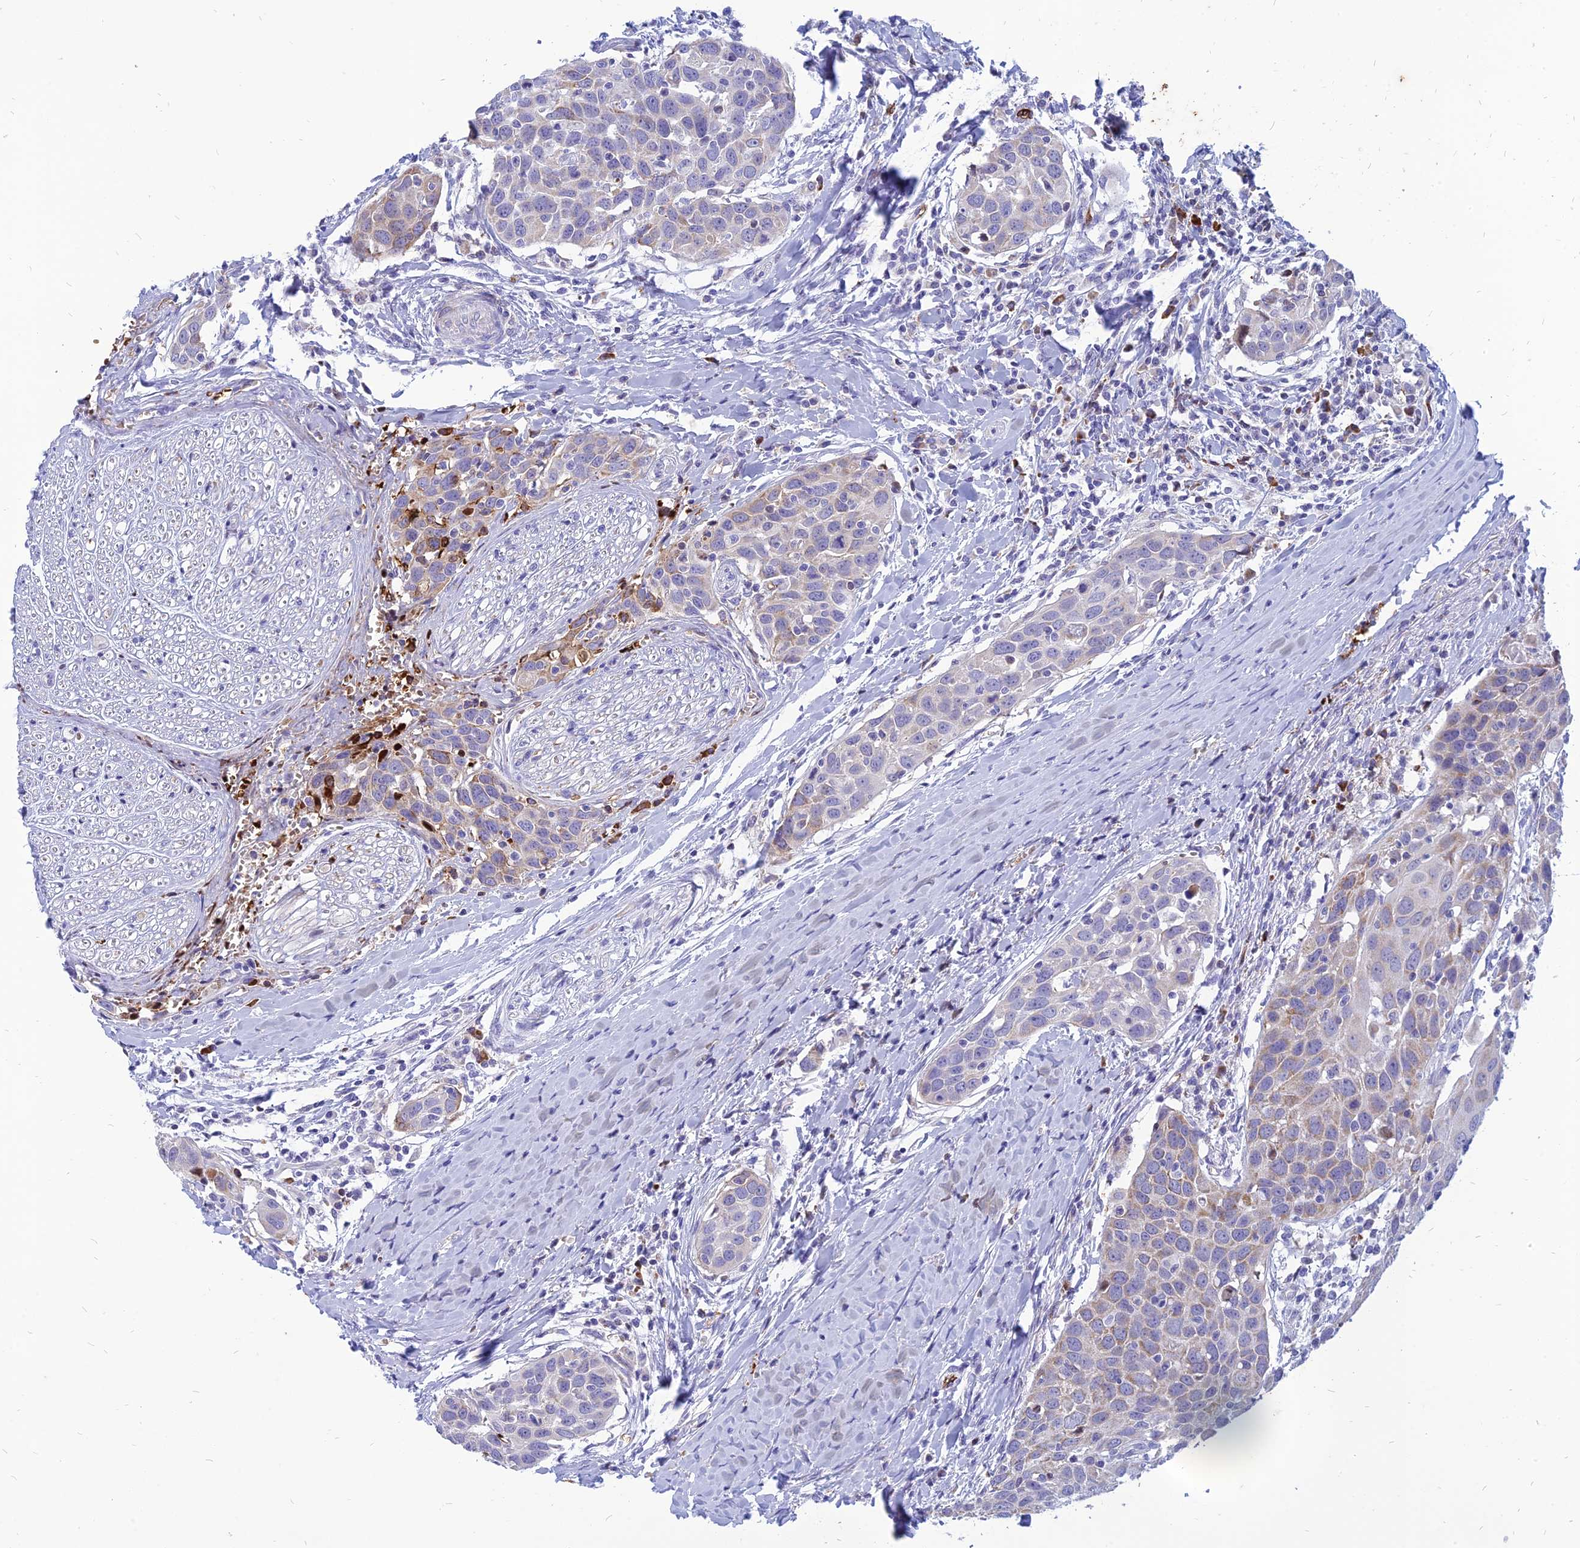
{"staining": {"intensity": "moderate", "quantity": "<25%", "location": "cytoplasmic/membranous"}, "tissue": "head and neck cancer", "cell_type": "Tumor cells", "image_type": "cancer", "snomed": [{"axis": "morphology", "description": "Squamous cell carcinoma, NOS"}, {"axis": "topography", "description": "Oral tissue"}, {"axis": "topography", "description": "Head-Neck"}], "caption": "Immunohistochemical staining of head and neck cancer (squamous cell carcinoma) shows low levels of moderate cytoplasmic/membranous protein expression in approximately <25% of tumor cells. Nuclei are stained in blue.", "gene": "HHAT", "patient": {"sex": "female", "age": 50}}